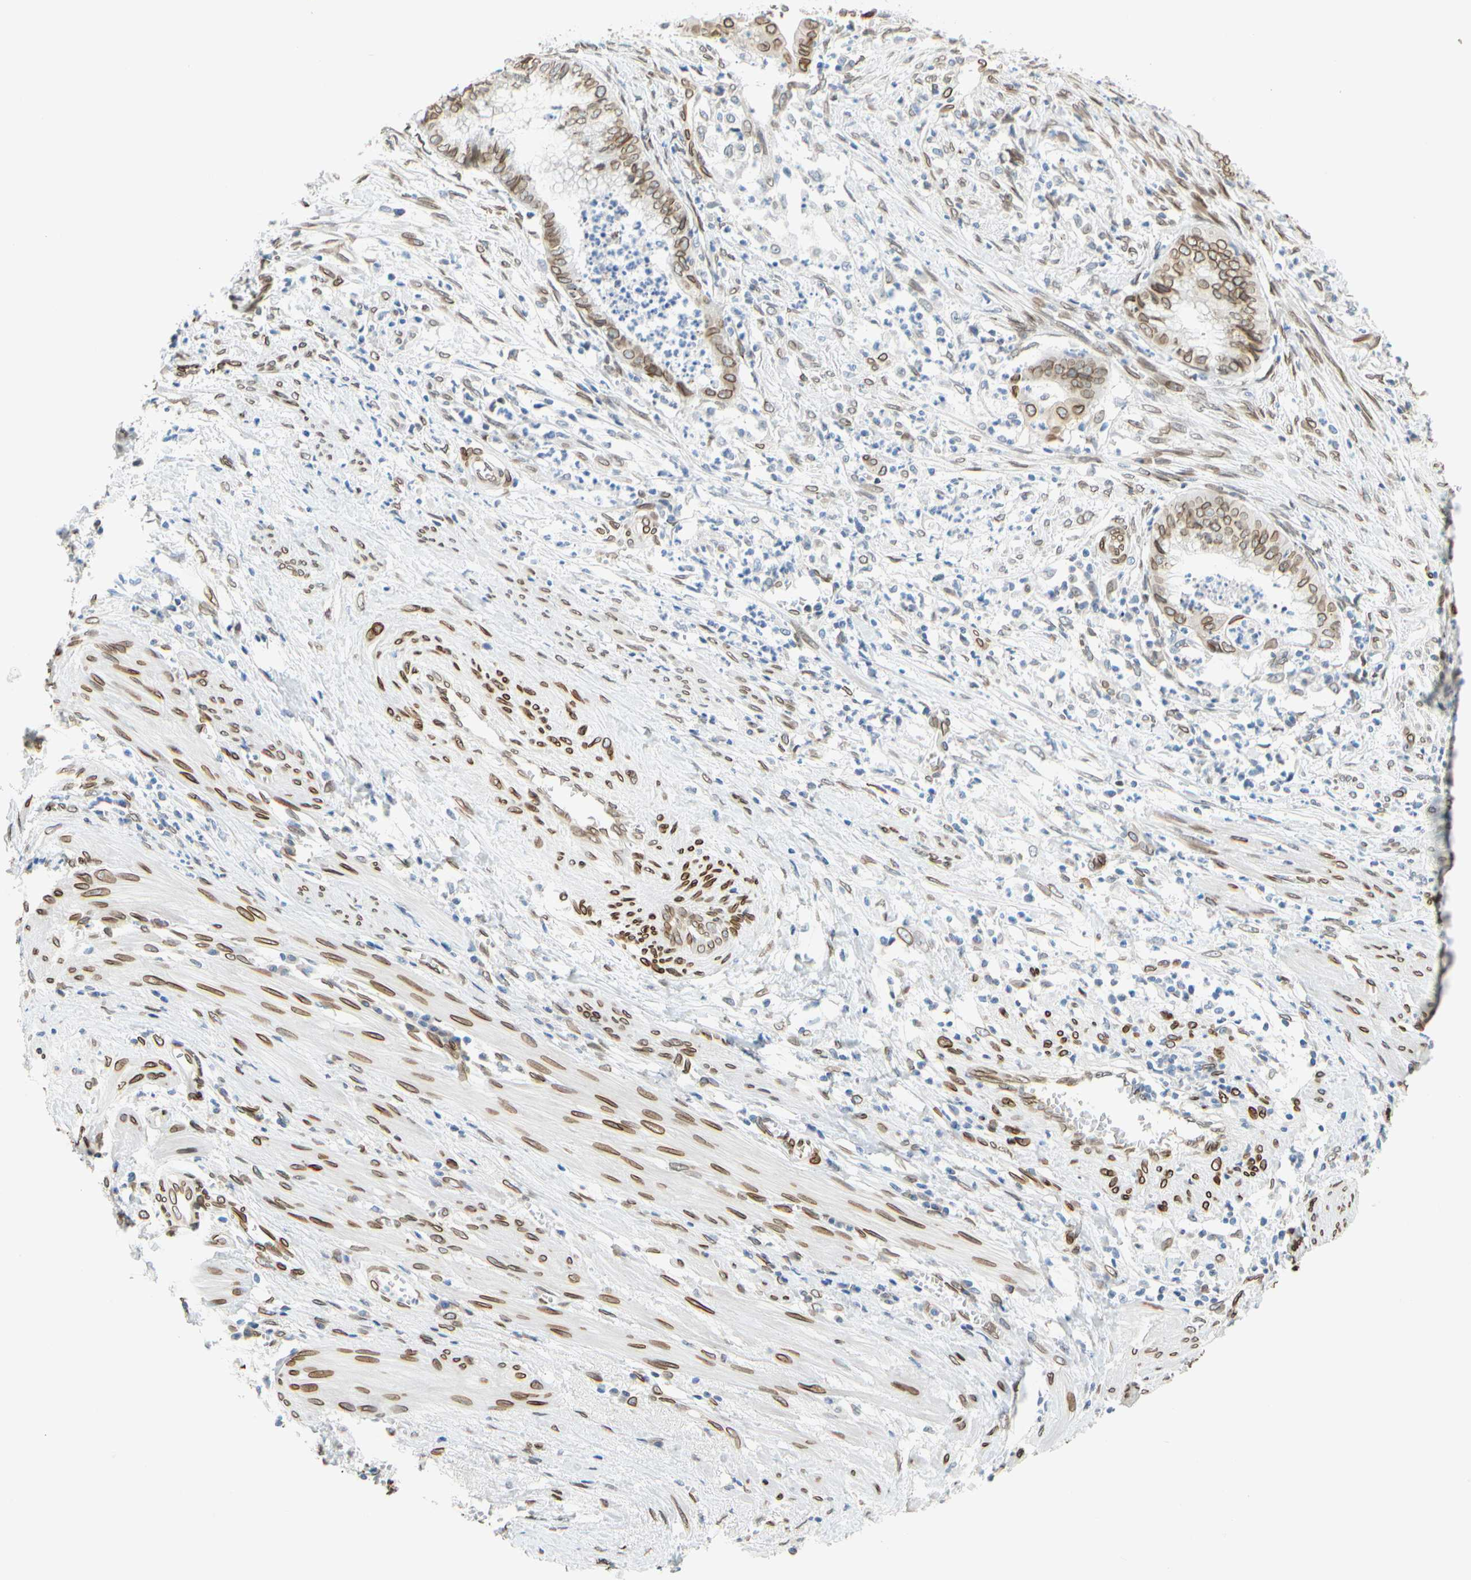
{"staining": {"intensity": "moderate", "quantity": ">75%", "location": "cytoplasmic/membranous,nuclear"}, "tissue": "endometrial cancer", "cell_type": "Tumor cells", "image_type": "cancer", "snomed": [{"axis": "morphology", "description": "Necrosis, NOS"}, {"axis": "morphology", "description": "Adenocarcinoma, NOS"}, {"axis": "topography", "description": "Endometrium"}], "caption": "Endometrial cancer stained for a protein demonstrates moderate cytoplasmic/membranous and nuclear positivity in tumor cells.", "gene": "SUN1", "patient": {"sex": "female", "age": 79}}